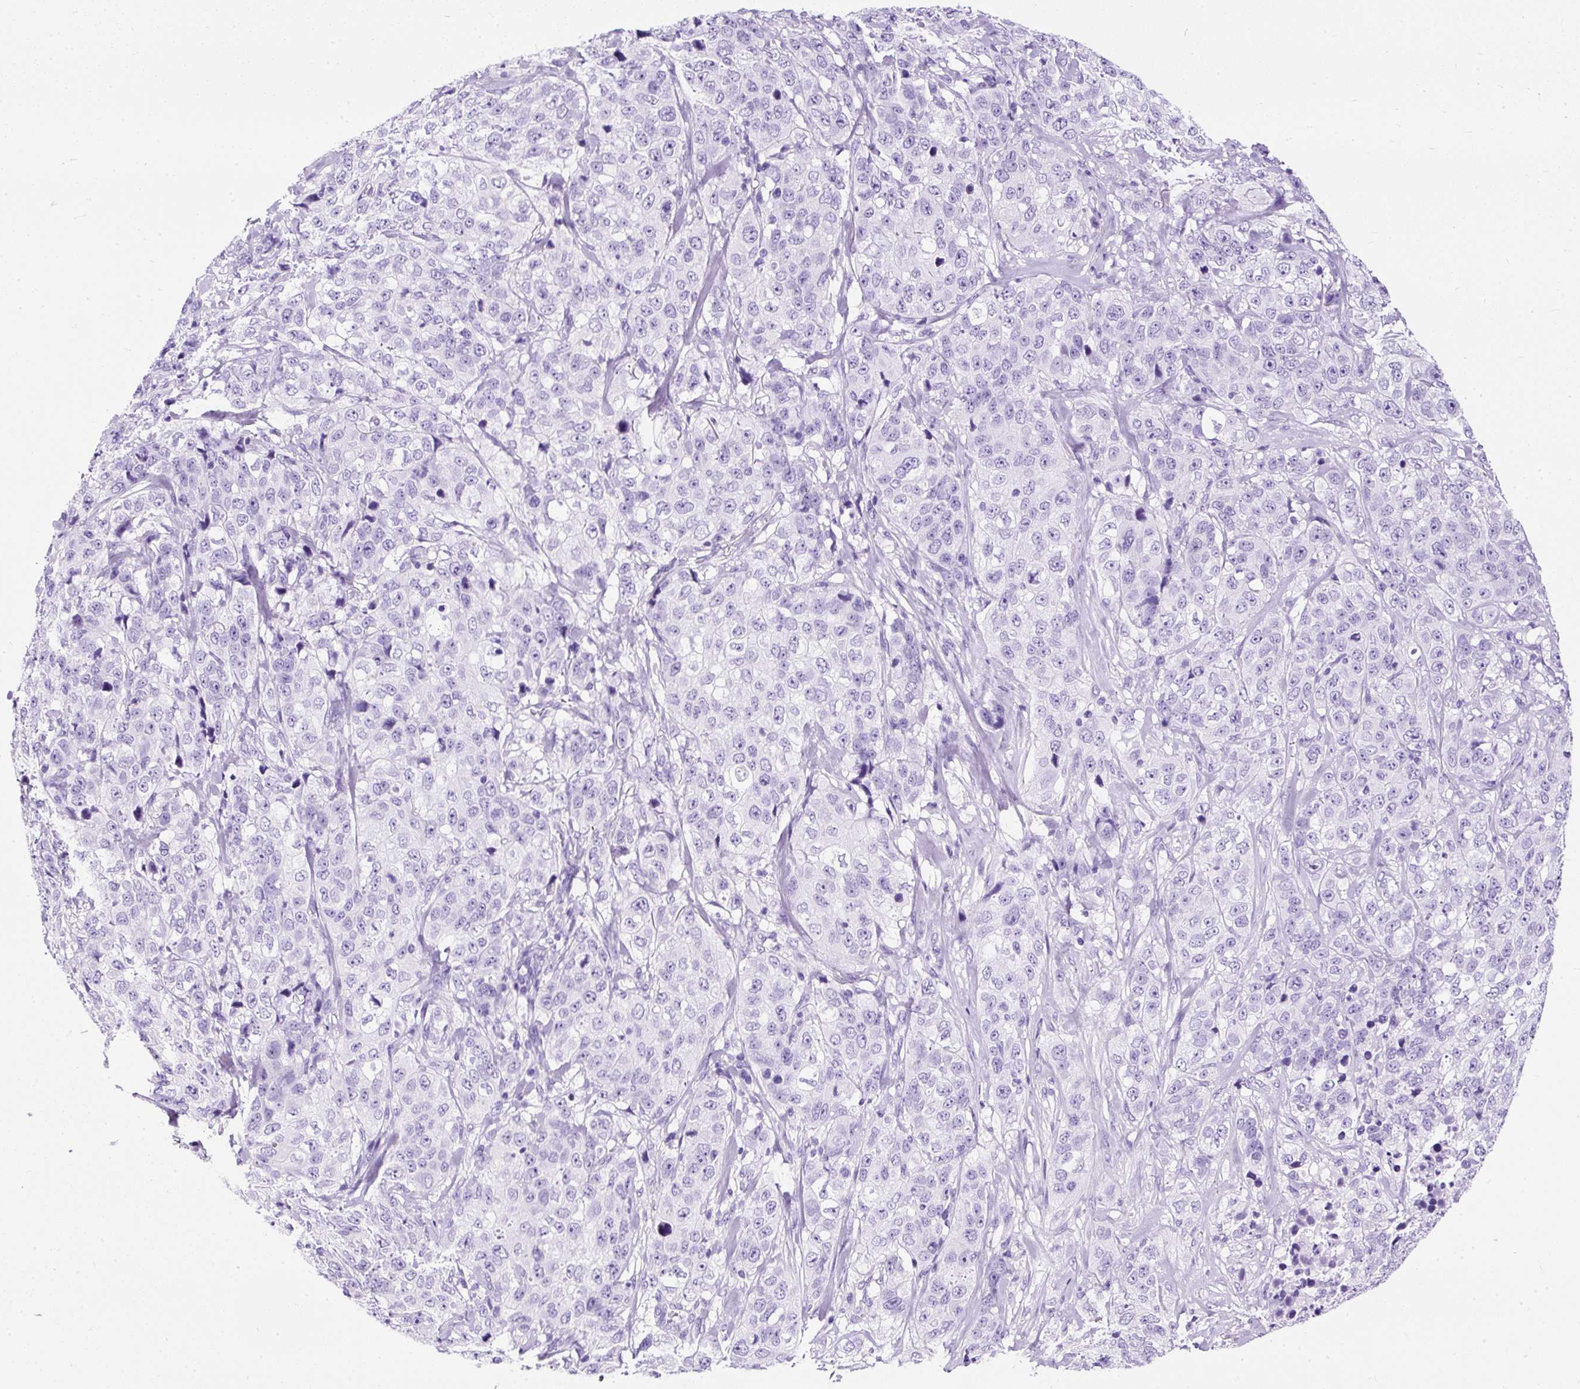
{"staining": {"intensity": "negative", "quantity": "none", "location": "none"}, "tissue": "stomach cancer", "cell_type": "Tumor cells", "image_type": "cancer", "snomed": [{"axis": "morphology", "description": "Adenocarcinoma, NOS"}, {"axis": "topography", "description": "Stomach"}], "caption": "There is no significant staining in tumor cells of adenocarcinoma (stomach).", "gene": "NTS", "patient": {"sex": "male", "age": 48}}